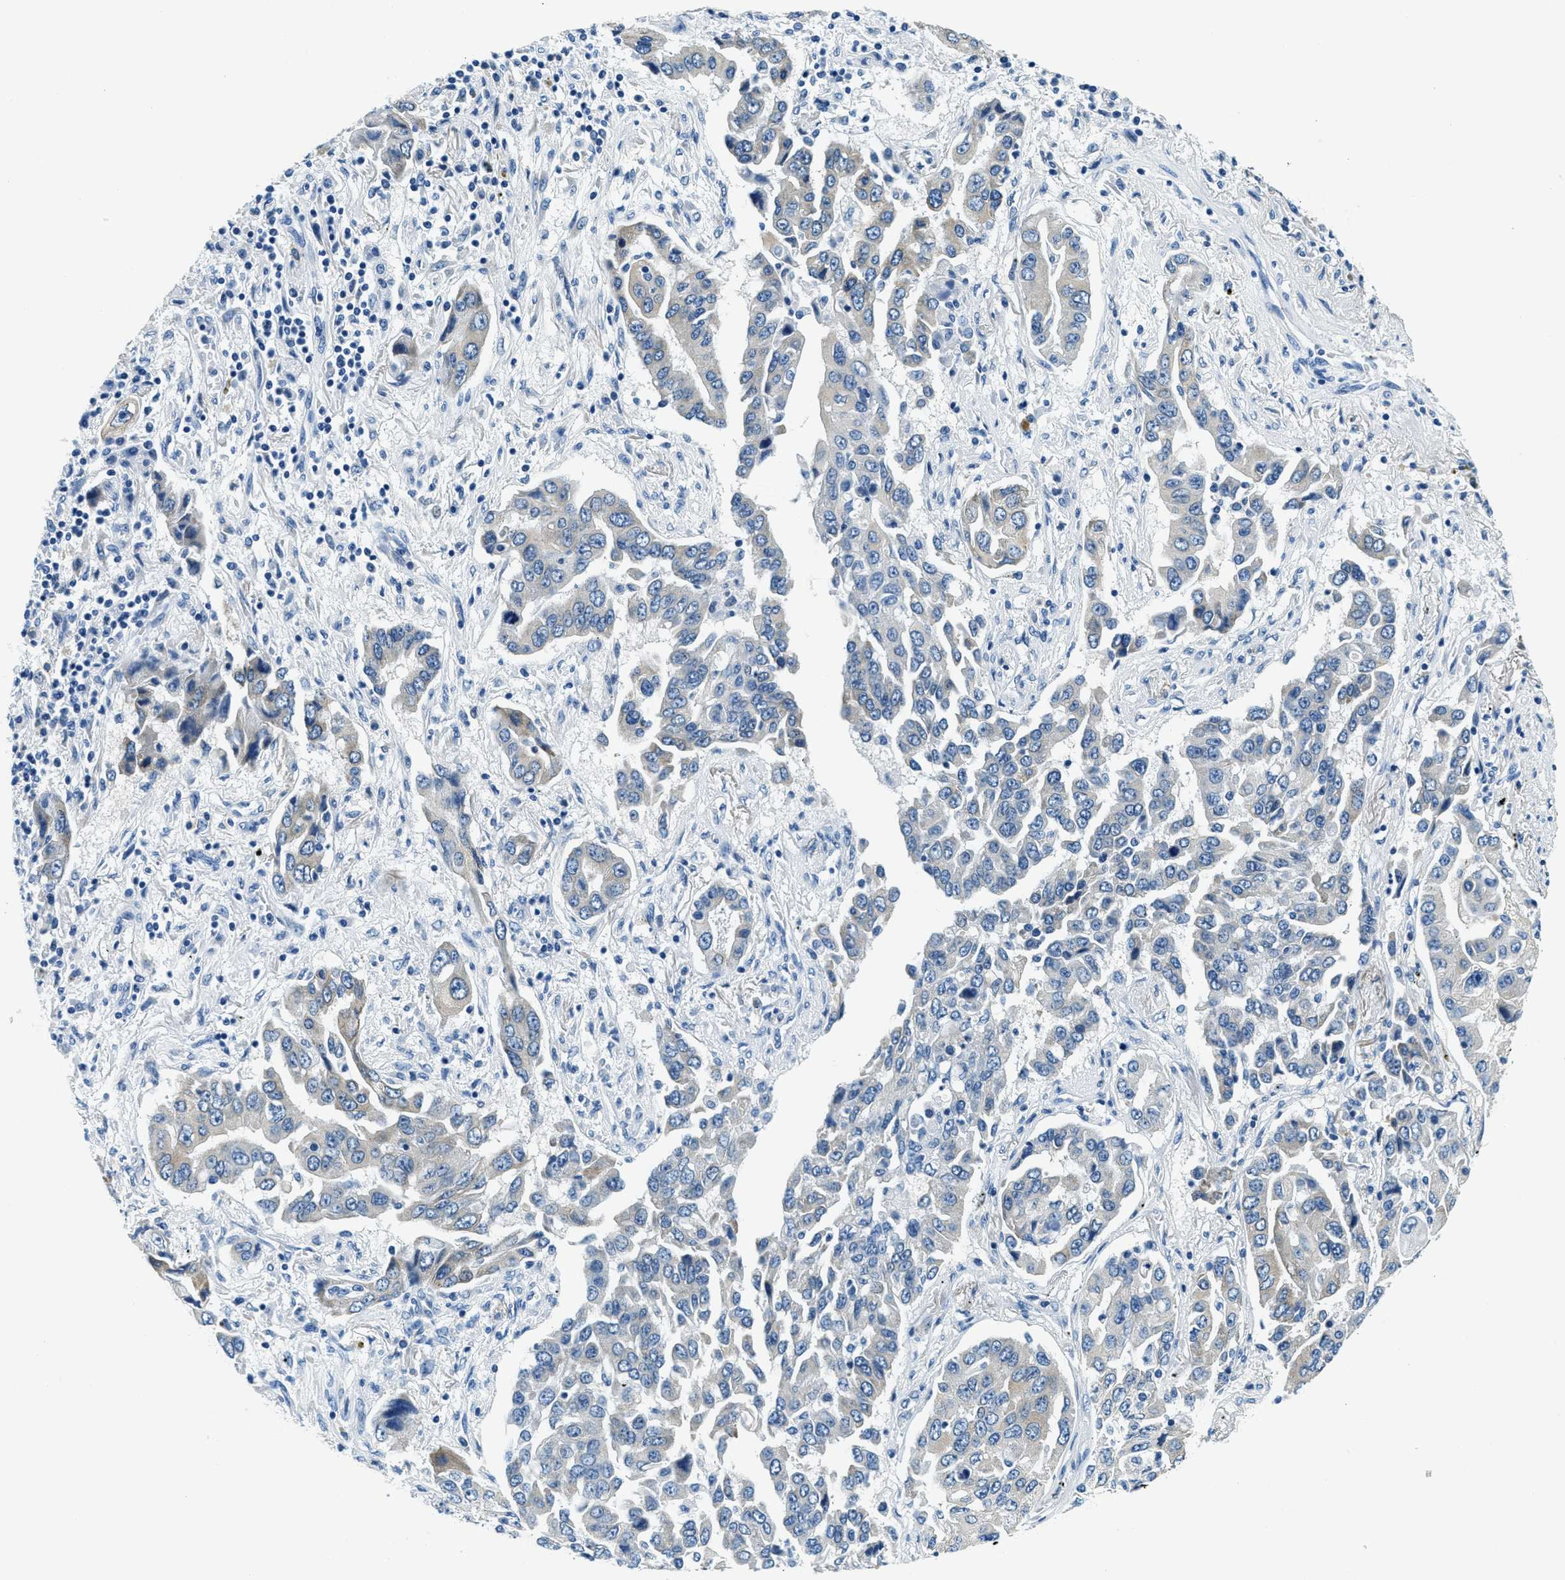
{"staining": {"intensity": "moderate", "quantity": "<25%", "location": "cytoplasmic/membranous"}, "tissue": "lung cancer", "cell_type": "Tumor cells", "image_type": "cancer", "snomed": [{"axis": "morphology", "description": "Adenocarcinoma, NOS"}, {"axis": "topography", "description": "Lung"}], "caption": "Lung cancer was stained to show a protein in brown. There is low levels of moderate cytoplasmic/membranous expression in approximately <25% of tumor cells.", "gene": "UBAC2", "patient": {"sex": "female", "age": 65}}